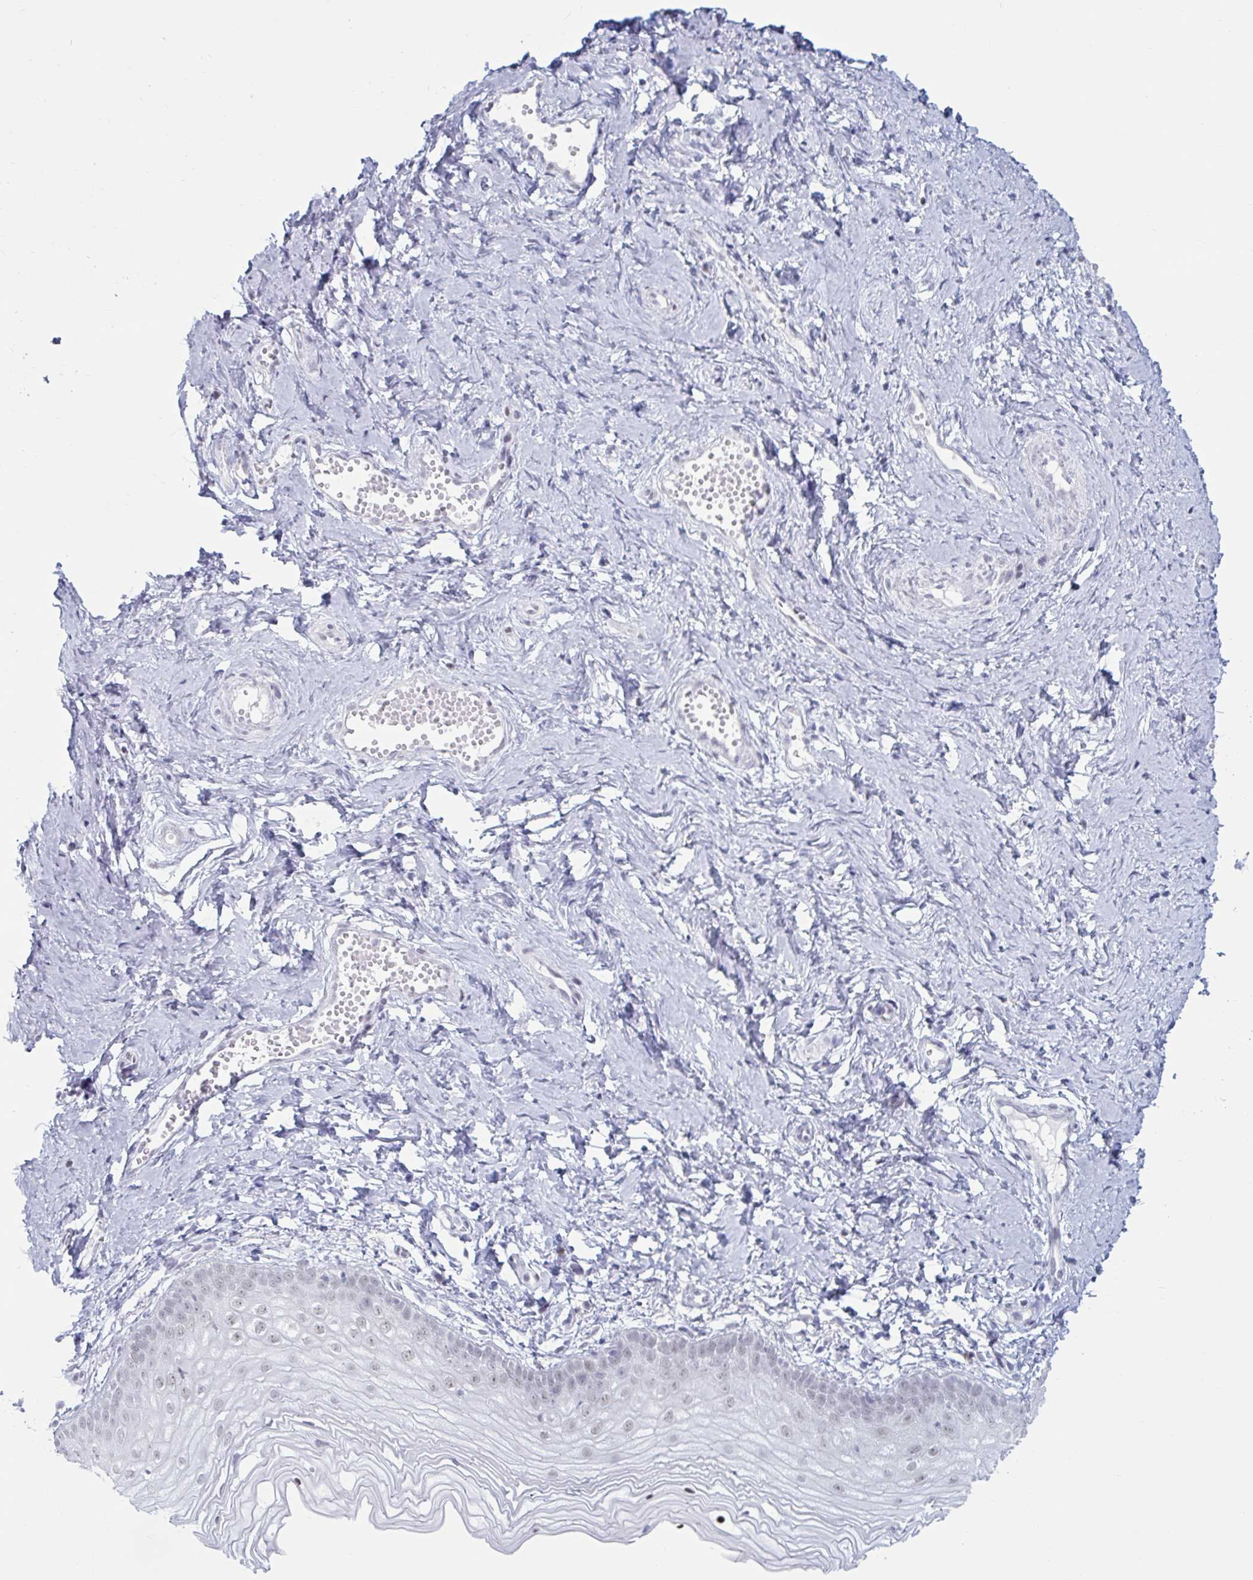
{"staining": {"intensity": "negative", "quantity": "none", "location": "none"}, "tissue": "vagina", "cell_type": "Squamous epithelial cells", "image_type": "normal", "snomed": [{"axis": "morphology", "description": "Normal tissue, NOS"}, {"axis": "topography", "description": "Vagina"}], "caption": "This histopathology image is of normal vagina stained with immunohistochemistry to label a protein in brown with the nuclei are counter-stained blue. There is no positivity in squamous epithelial cells. Nuclei are stained in blue.", "gene": "MSMB", "patient": {"sex": "female", "age": 38}}